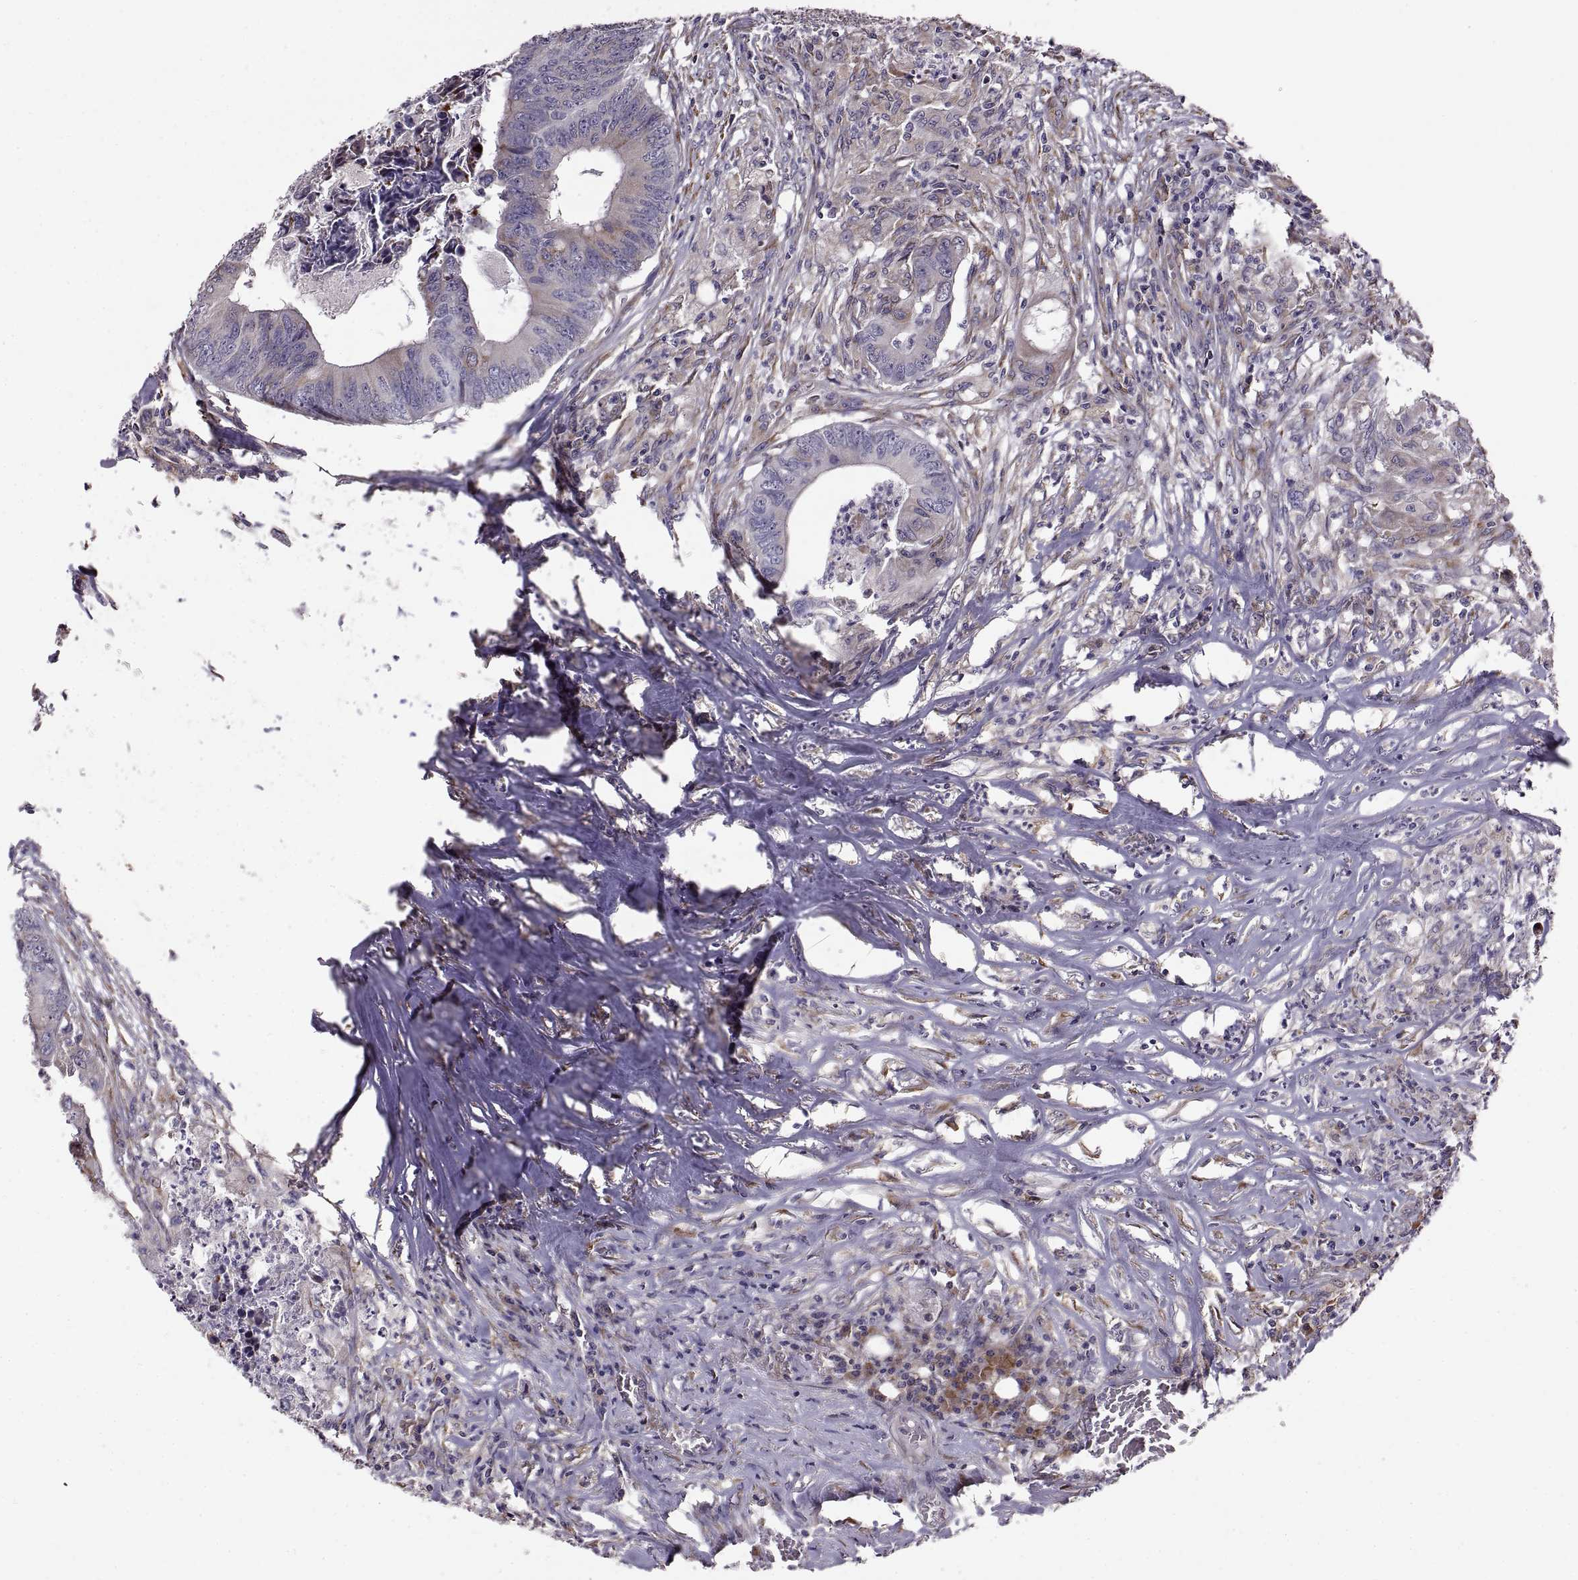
{"staining": {"intensity": "moderate", "quantity": "25%-75%", "location": "cytoplasmic/membranous"}, "tissue": "colorectal cancer", "cell_type": "Tumor cells", "image_type": "cancer", "snomed": [{"axis": "morphology", "description": "Adenocarcinoma, NOS"}, {"axis": "topography", "description": "Colon"}], "caption": "This is a photomicrograph of immunohistochemistry (IHC) staining of colorectal cancer (adenocarcinoma), which shows moderate positivity in the cytoplasmic/membranous of tumor cells.", "gene": "PLEKHB2", "patient": {"sex": "male", "age": 84}}